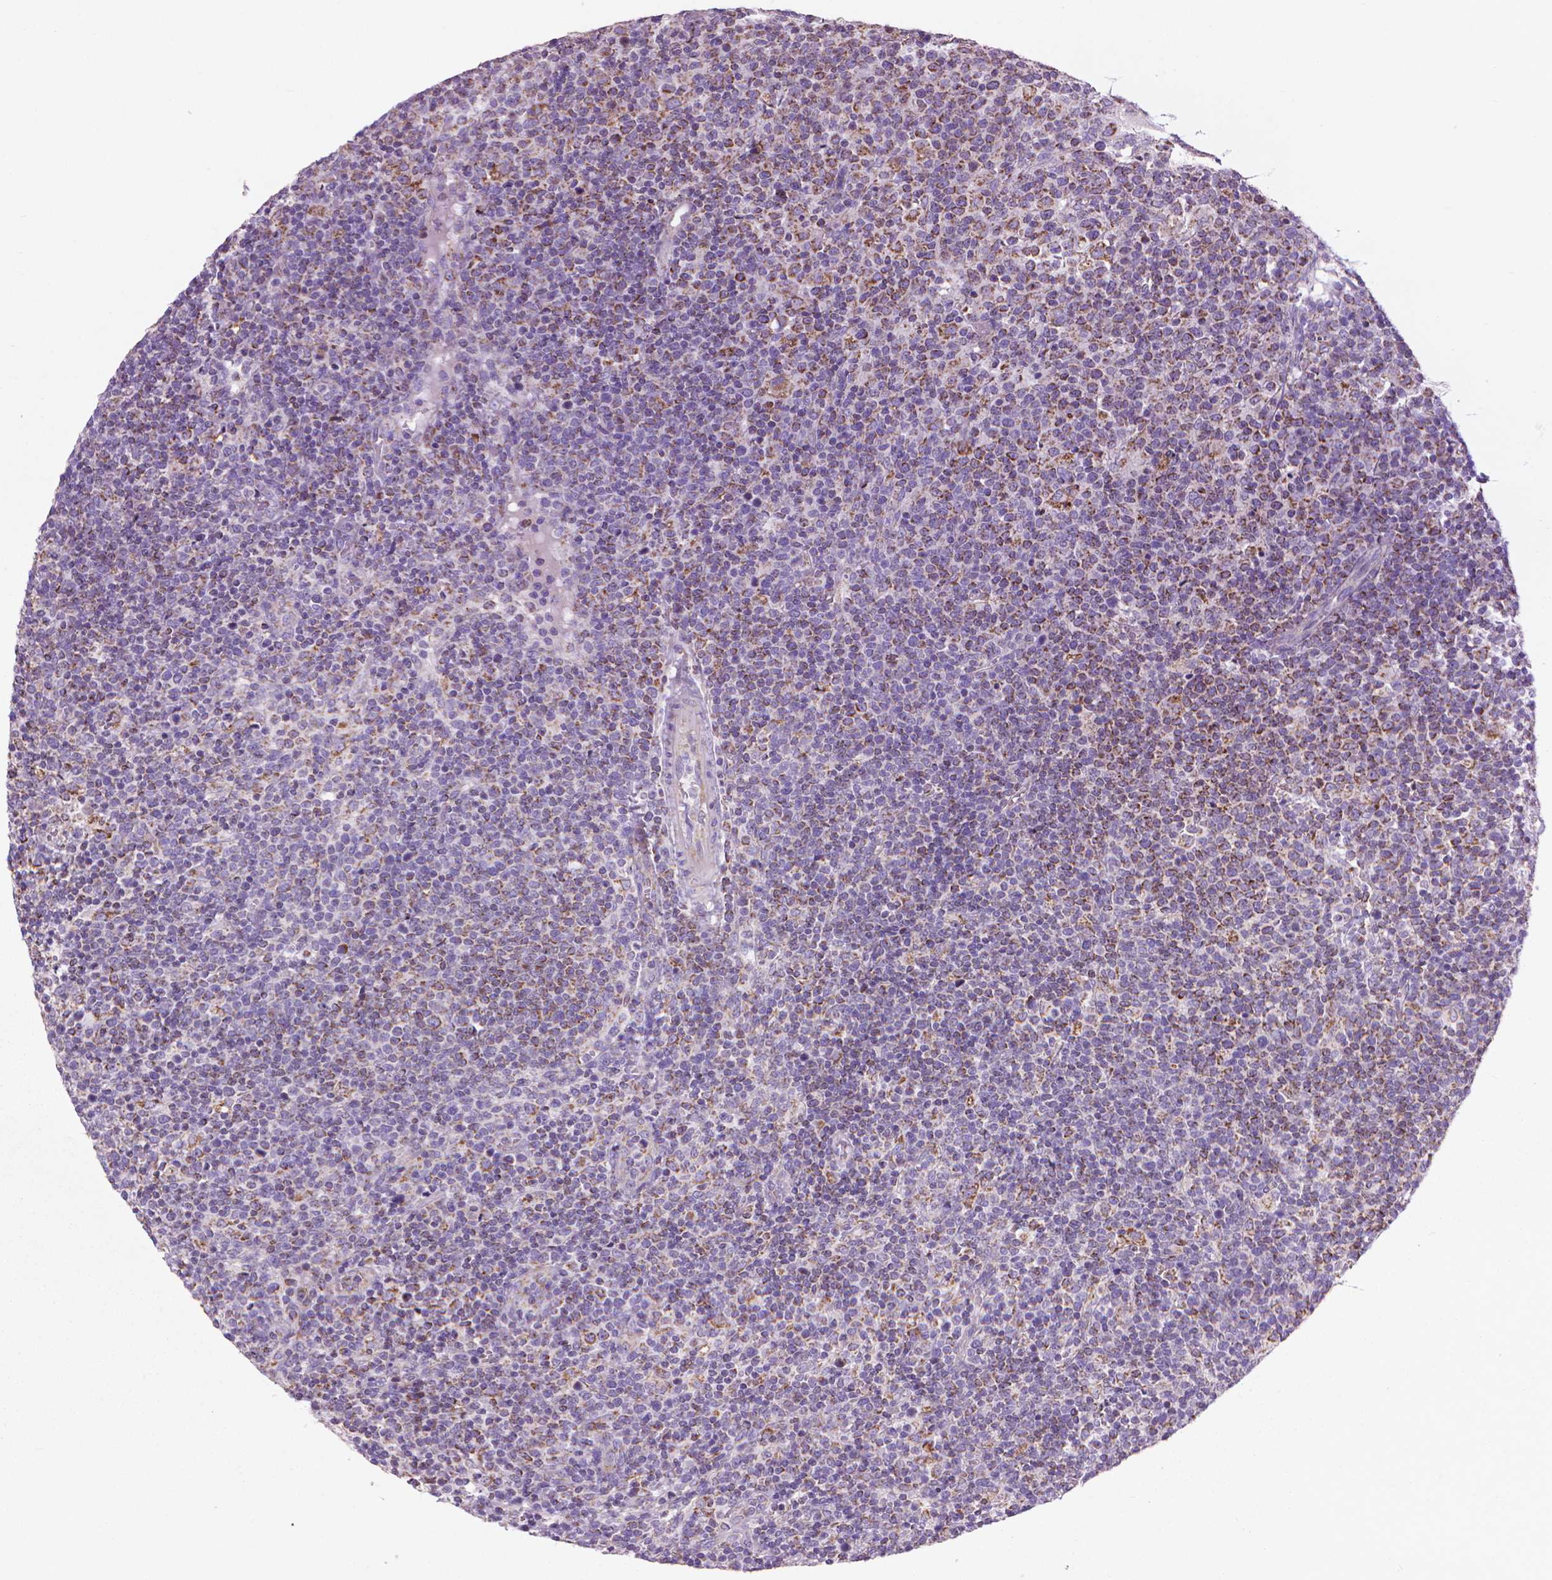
{"staining": {"intensity": "strong", "quantity": "25%-75%", "location": "cytoplasmic/membranous"}, "tissue": "lymphoma", "cell_type": "Tumor cells", "image_type": "cancer", "snomed": [{"axis": "morphology", "description": "Malignant lymphoma, non-Hodgkin's type, High grade"}, {"axis": "topography", "description": "Lymph node"}], "caption": "Lymphoma tissue exhibits strong cytoplasmic/membranous staining in about 25%-75% of tumor cells, visualized by immunohistochemistry. (IHC, brightfield microscopy, high magnification).", "gene": "VDAC1", "patient": {"sex": "male", "age": 61}}